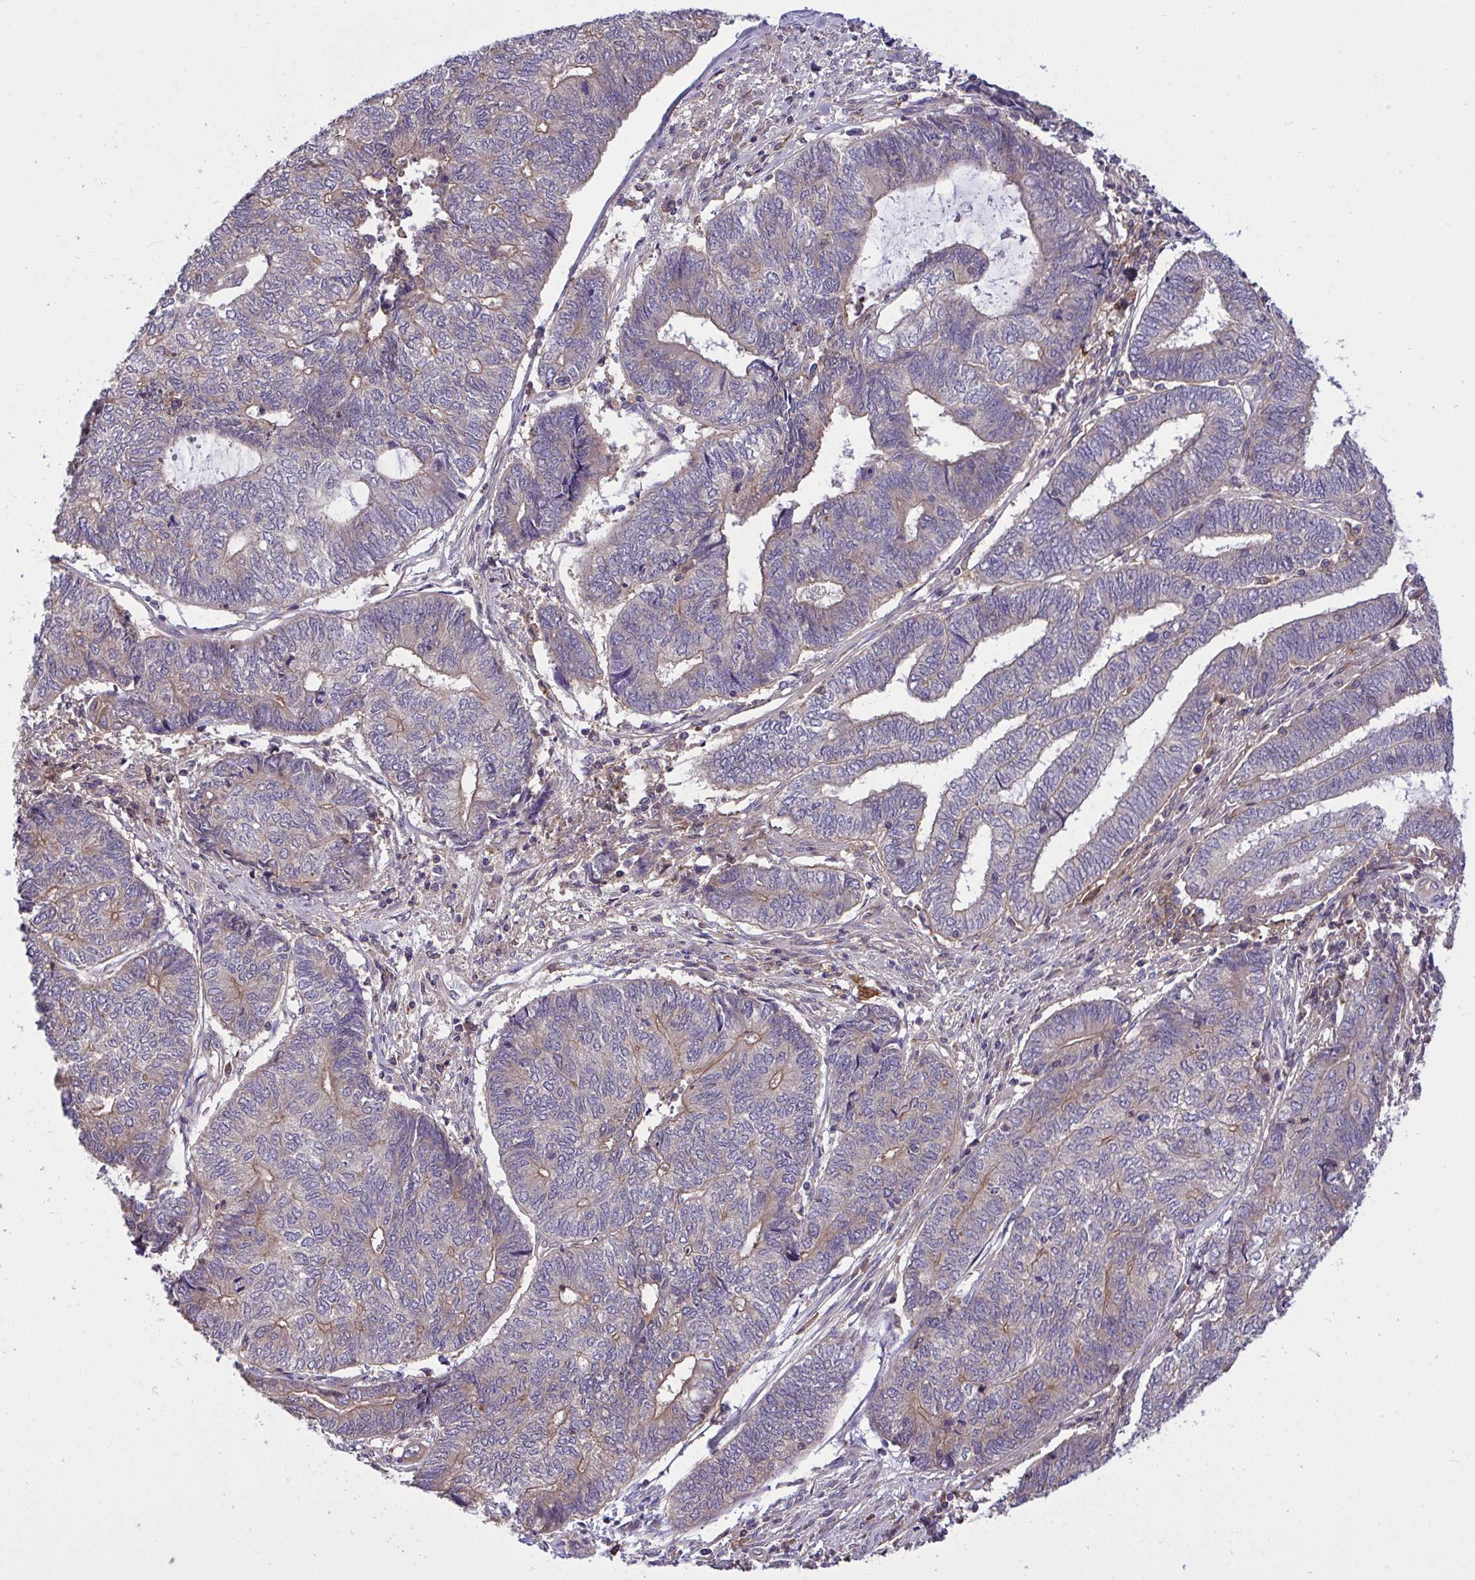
{"staining": {"intensity": "weak", "quantity": "25%-75%", "location": "cytoplasmic/membranous"}, "tissue": "endometrial cancer", "cell_type": "Tumor cells", "image_type": "cancer", "snomed": [{"axis": "morphology", "description": "Adenocarcinoma, NOS"}, {"axis": "topography", "description": "Uterus"}, {"axis": "topography", "description": "Endometrium"}], "caption": "Tumor cells display low levels of weak cytoplasmic/membranous staining in about 25%-75% of cells in adenocarcinoma (endometrial).", "gene": "GRB14", "patient": {"sex": "female", "age": 70}}